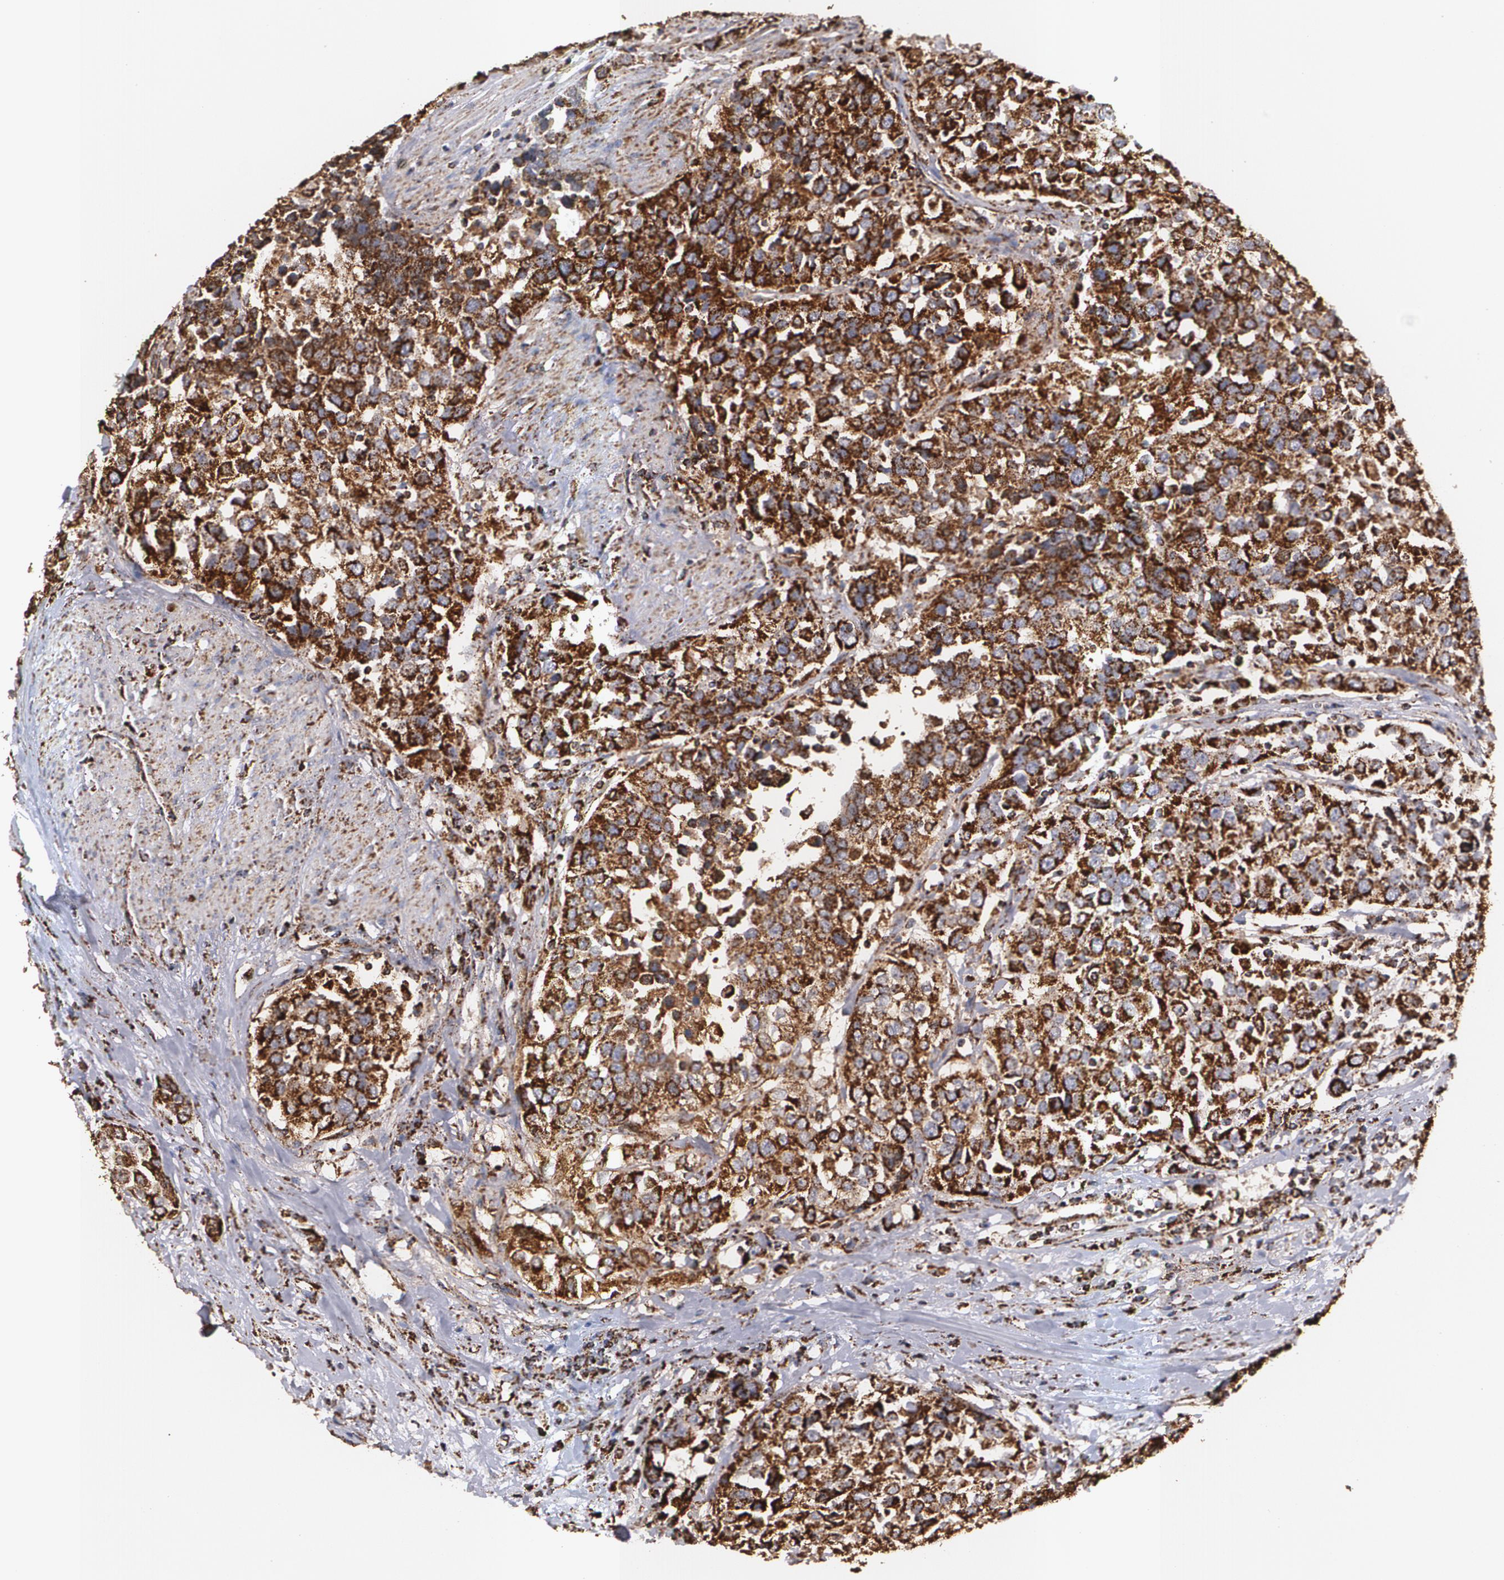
{"staining": {"intensity": "strong", "quantity": ">75%", "location": "cytoplasmic/membranous"}, "tissue": "urothelial cancer", "cell_type": "Tumor cells", "image_type": "cancer", "snomed": [{"axis": "morphology", "description": "Urothelial carcinoma, High grade"}, {"axis": "topography", "description": "Urinary bladder"}], "caption": "Immunohistochemistry (IHC) photomicrograph of neoplastic tissue: urothelial carcinoma (high-grade) stained using immunohistochemistry reveals high levels of strong protein expression localized specifically in the cytoplasmic/membranous of tumor cells, appearing as a cytoplasmic/membranous brown color.", "gene": "HSPD1", "patient": {"sex": "female", "age": 80}}